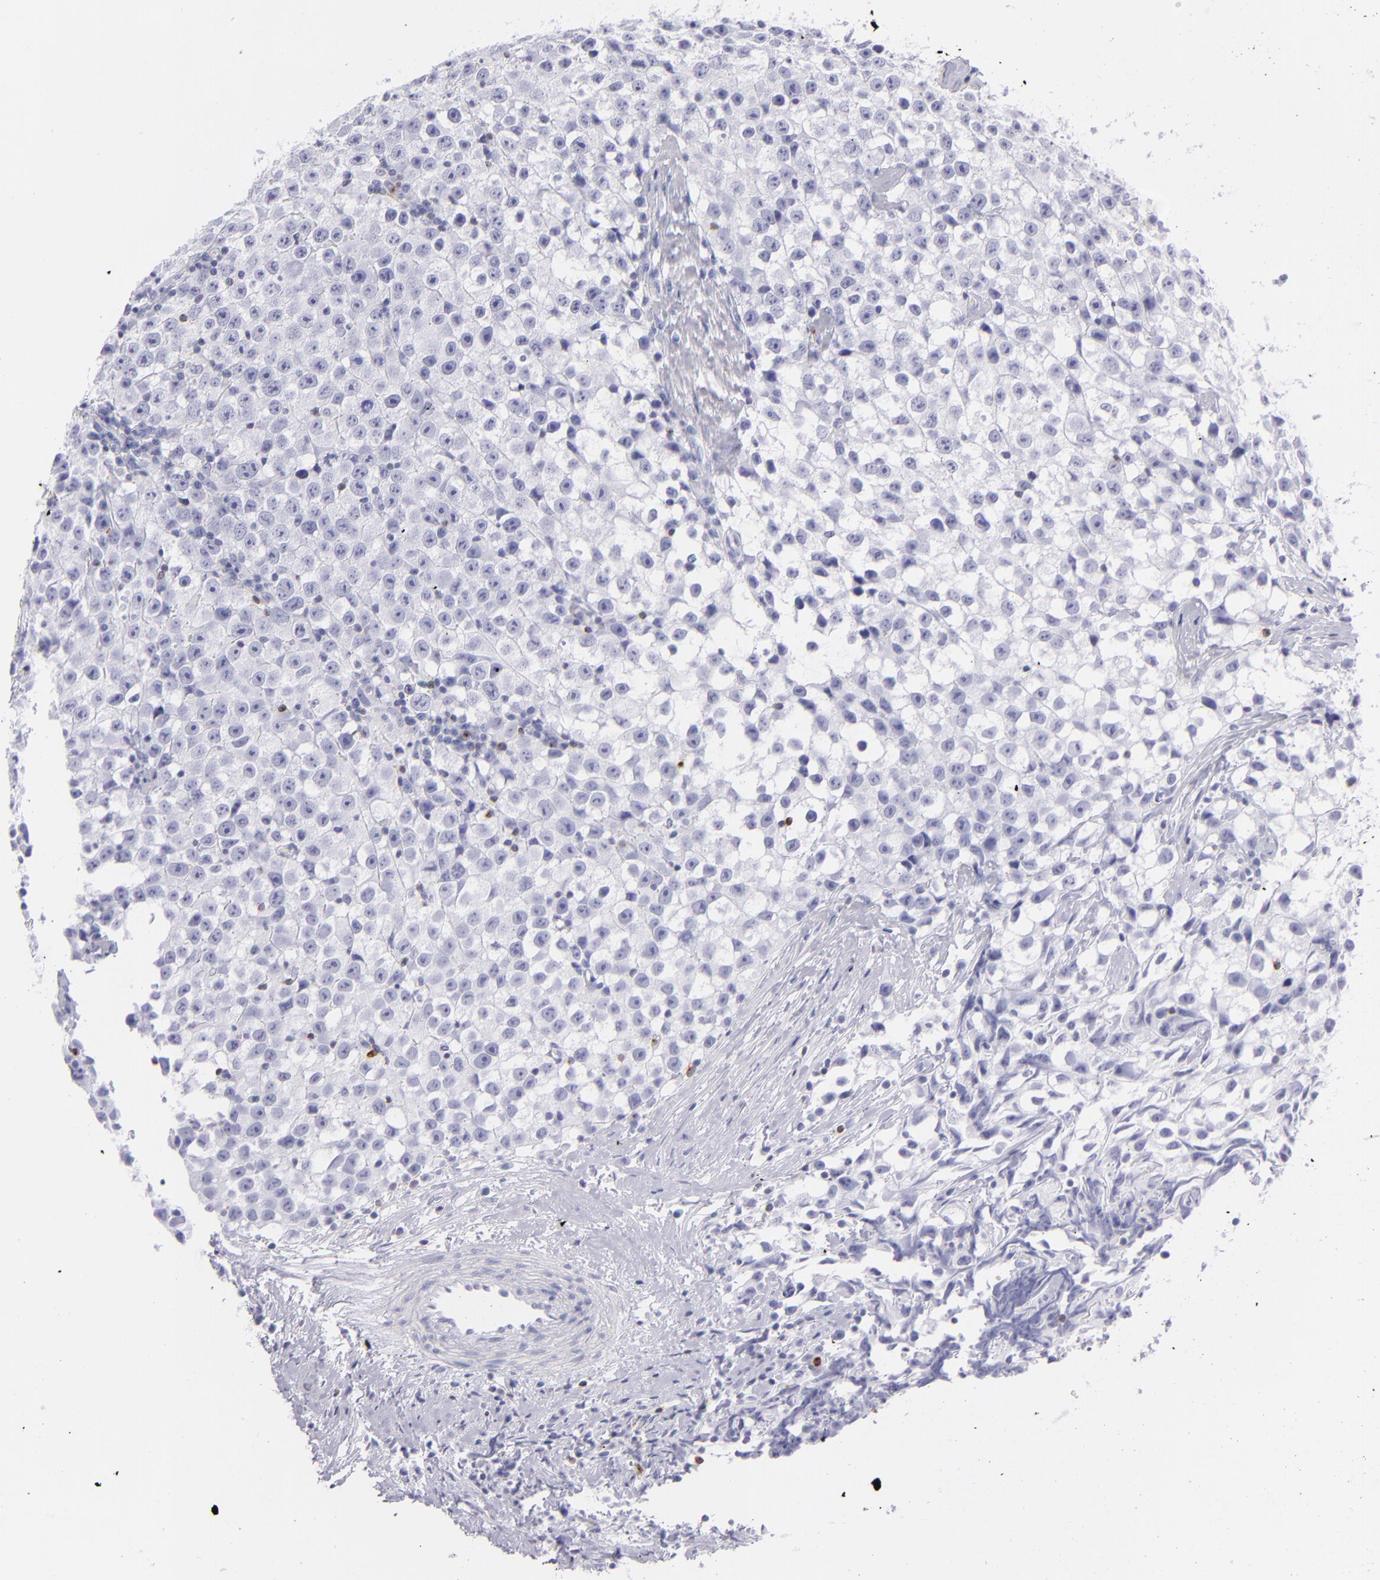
{"staining": {"intensity": "negative", "quantity": "none", "location": "none"}, "tissue": "testis cancer", "cell_type": "Tumor cells", "image_type": "cancer", "snomed": [{"axis": "morphology", "description": "Seminoma, NOS"}, {"axis": "topography", "description": "Testis"}], "caption": "Tumor cells are negative for protein expression in human seminoma (testis).", "gene": "PRF1", "patient": {"sex": "male", "age": 35}}